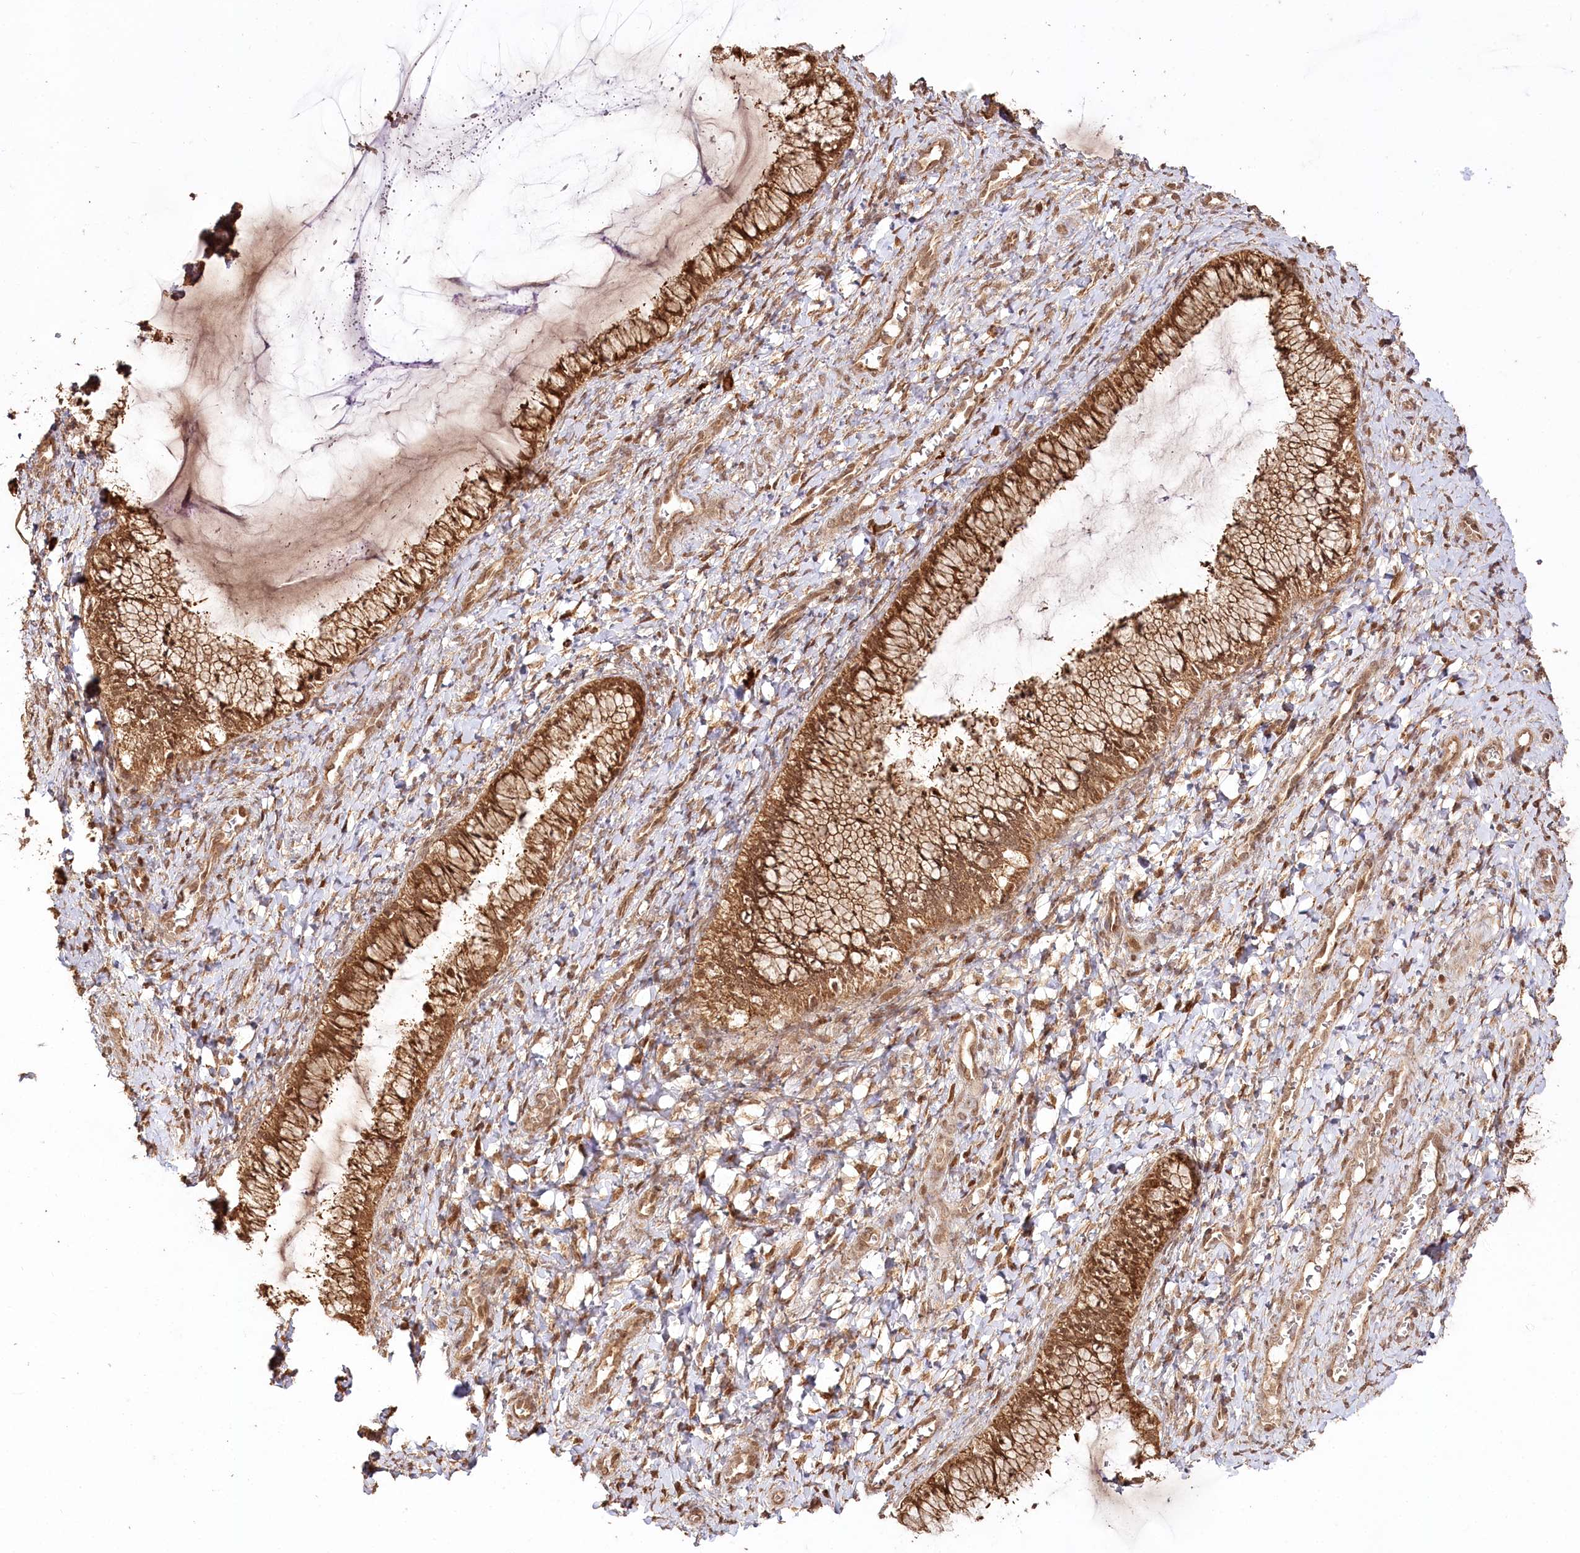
{"staining": {"intensity": "strong", "quantity": ">75%", "location": "cytoplasmic/membranous,nuclear"}, "tissue": "cervix", "cell_type": "Glandular cells", "image_type": "normal", "snomed": [{"axis": "morphology", "description": "Normal tissue, NOS"}, {"axis": "morphology", "description": "Adenocarcinoma, NOS"}, {"axis": "topography", "description": "Cervix"}], "caption": "An IHC photomicrograph of benign tissue is shown. Protein staining in brown highlights strong cytoplasmic/membranous,nuclear positivity in cervix within glandular cells.", "gene": "ULK2", "patient": {"sex": "female", "age": 29}}